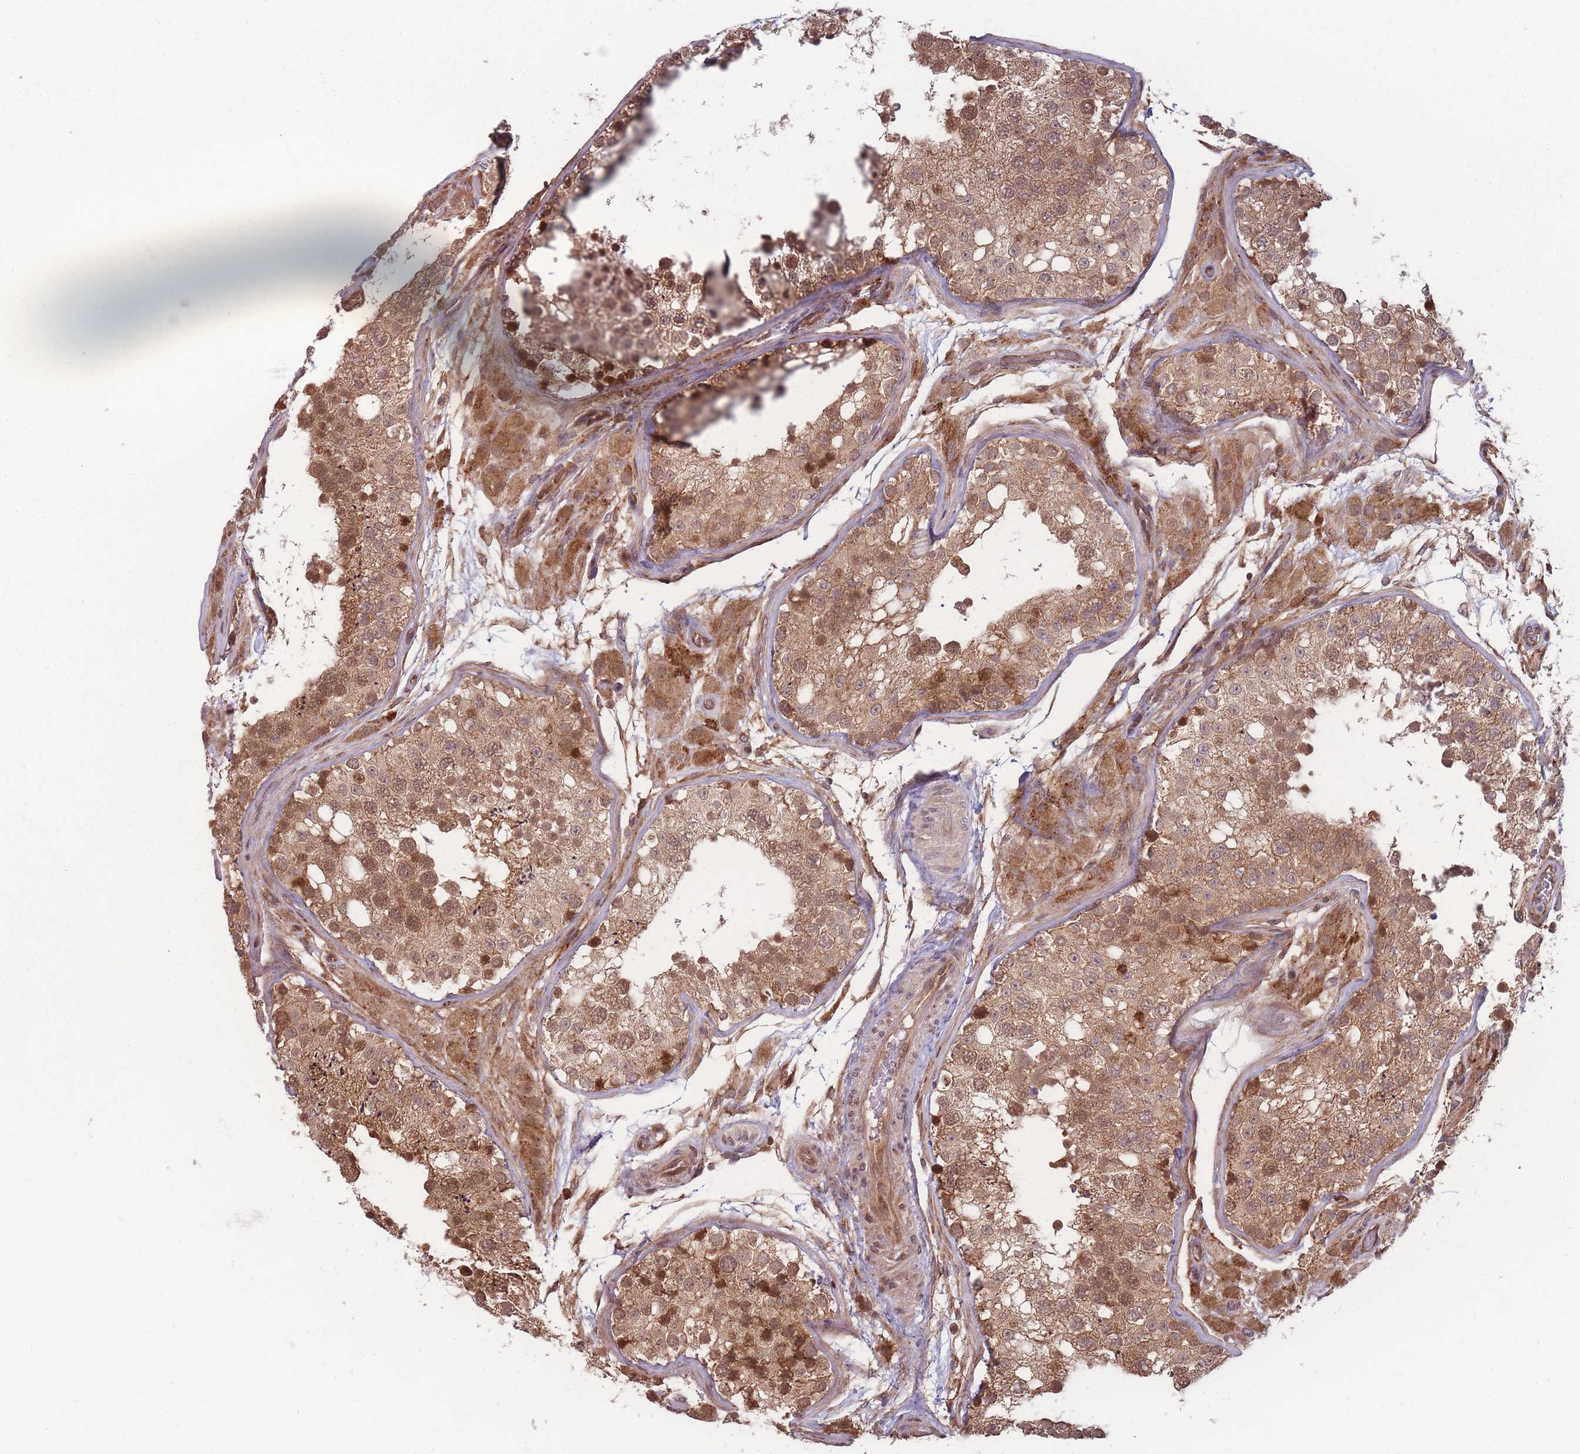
{"staining": {"intensity": "moderate", "quantity": ">75%", "location": "cytoplasmic/membranous,nuclear"}, "tissue": "testis", "cell_type": "Cells in seminiferous ducts", "image_type": "normal", "snomed": [{"axis": "morphology", "description": "Normal tissue, NOS"}, {"axis": "topography", "description": "Testis"}], "caption": "Brown immunohistochemical staining in normal testis shows moderate cytoplasmic/membranous,nuclear expression in approximately >75% of cells in seminiferous ducts.", "gene": "RPS18", "patient": {"sex": "male", "age": 26}}